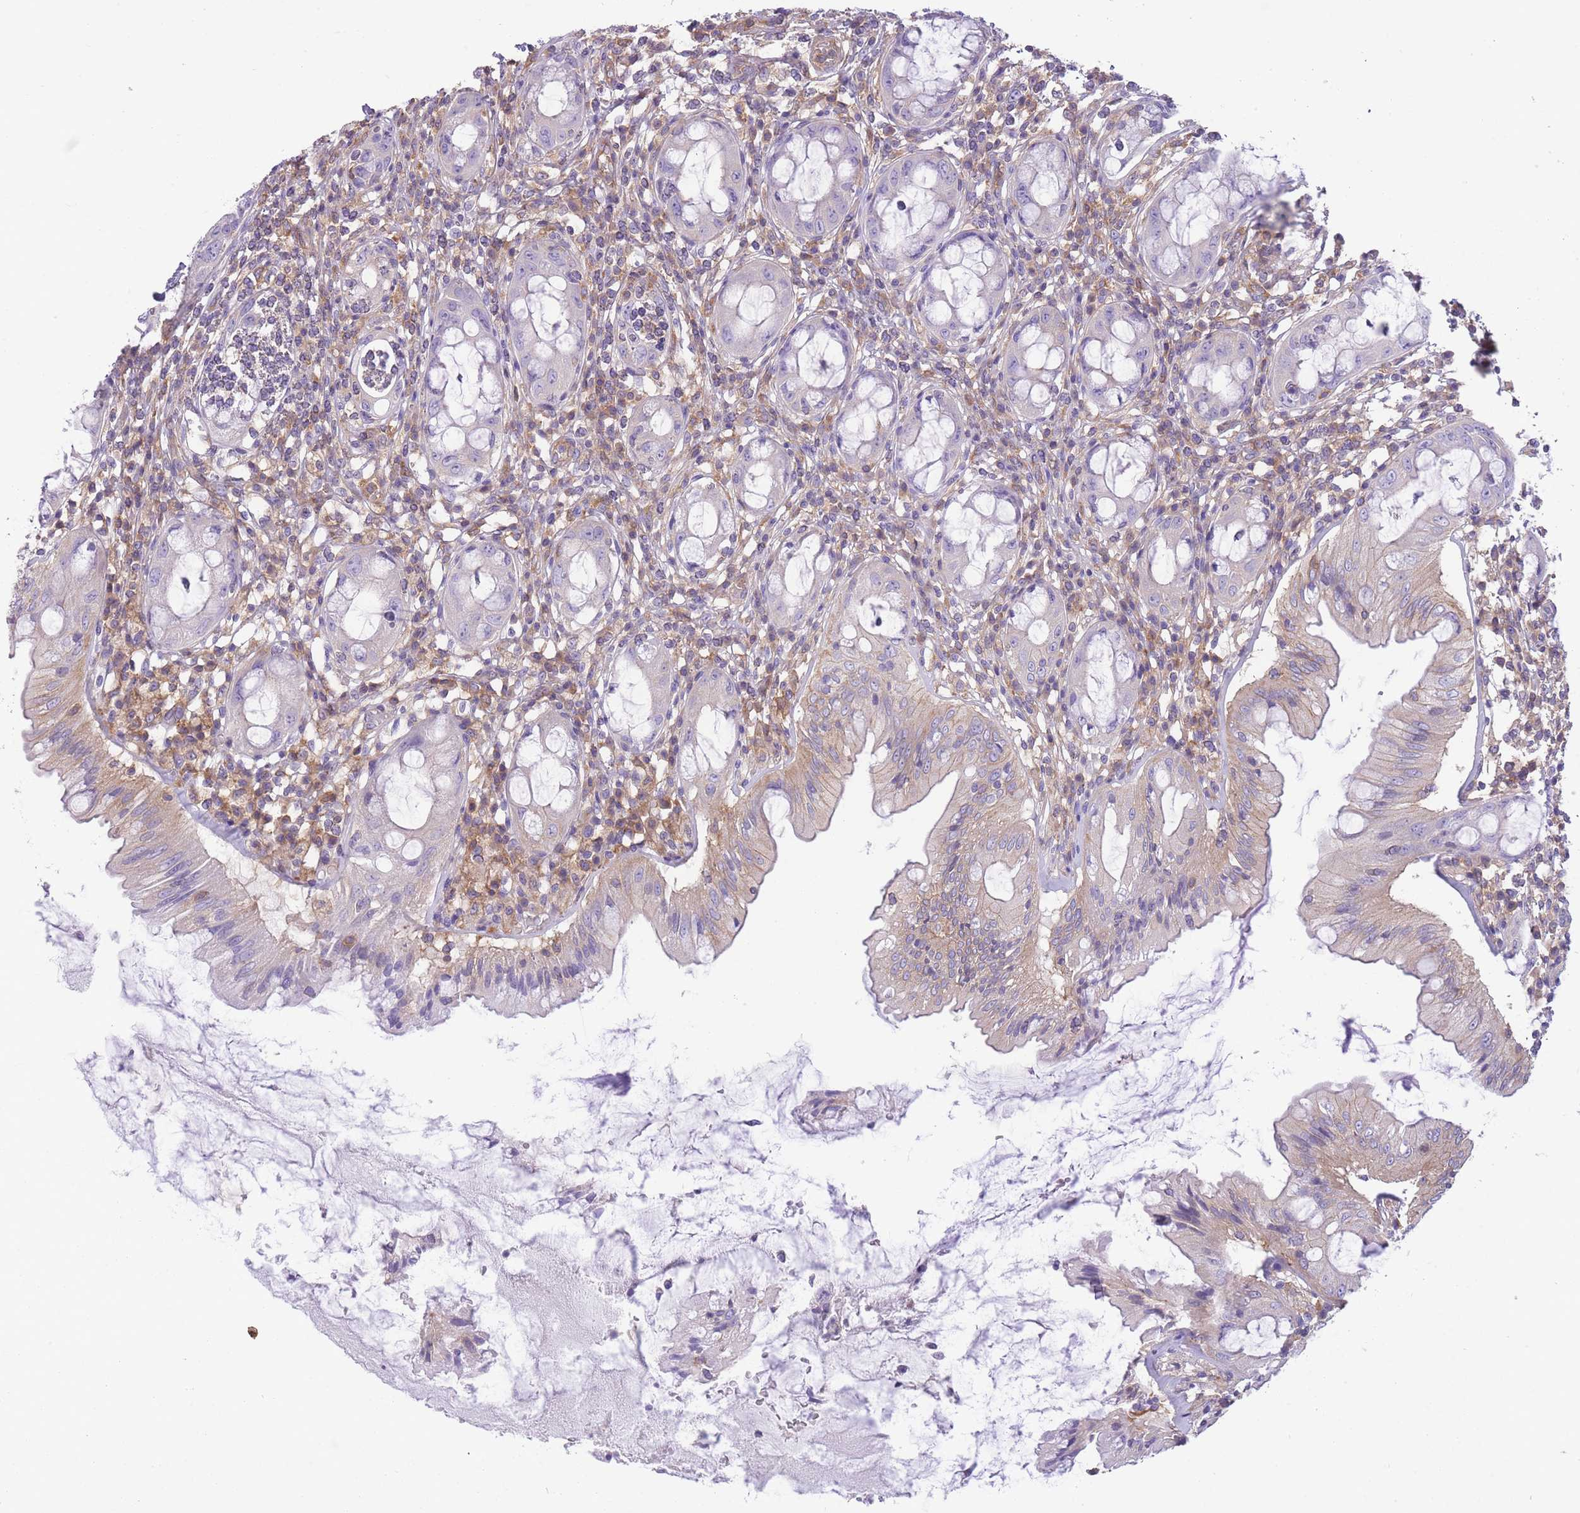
{"staining": {"intensity": "negative", "quantity": "none", "location": "none"}, "tissue": "rectum", "cell_type": "Glandular cells", "image_type": "normal", "snomed": [{"axis": "morphology", "description": "Normal tissue, NOS"}, {"axis": "topography", "description": "Rectum"}], "caption": "Immunohistochemical staining of normal rectum shows no significant positivity in glandular cells.", "gene": "PRKAR1A", "patient": {"sex": "female", "age": 57}}